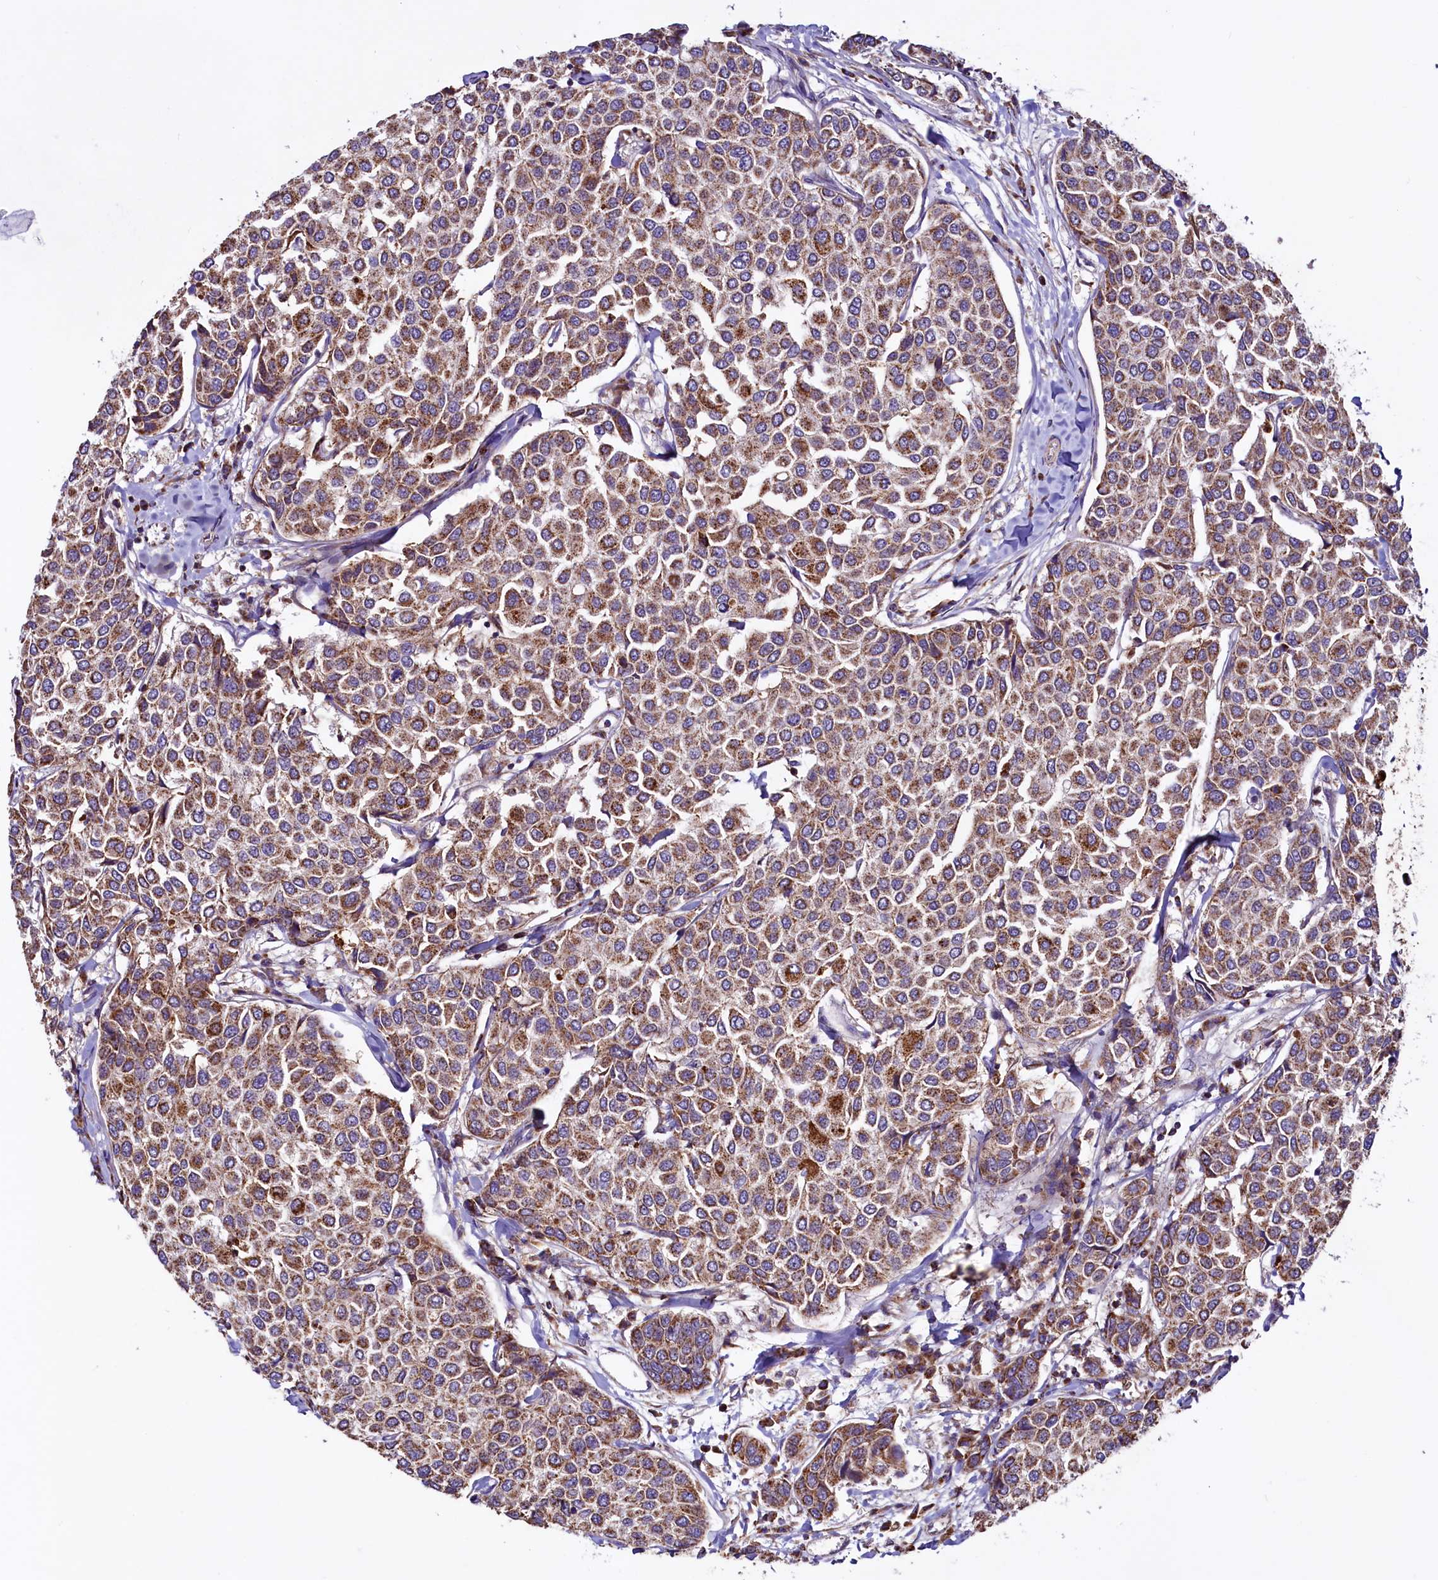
{"staining": {"intensity": "moderate", "quantity": ">75%", "location": "cytoplasmic/membranous"}, "tissue": "breast cancer", "cell_type": "Tumor cells", "image_type": "cancer", "snomed": [{"axis": "morphology", "description": "Duct carcinoma"}, {"axis": "topography", "description": "Breast"}], "caption": "The immunohistochemical stain shows moderate cytoplasmic/membranous positivity in tumor cells of breast infiltrating ductal carcinoma tissue.", "gene": "STARD5", "patient": {"sex": "female", "age": 55}}